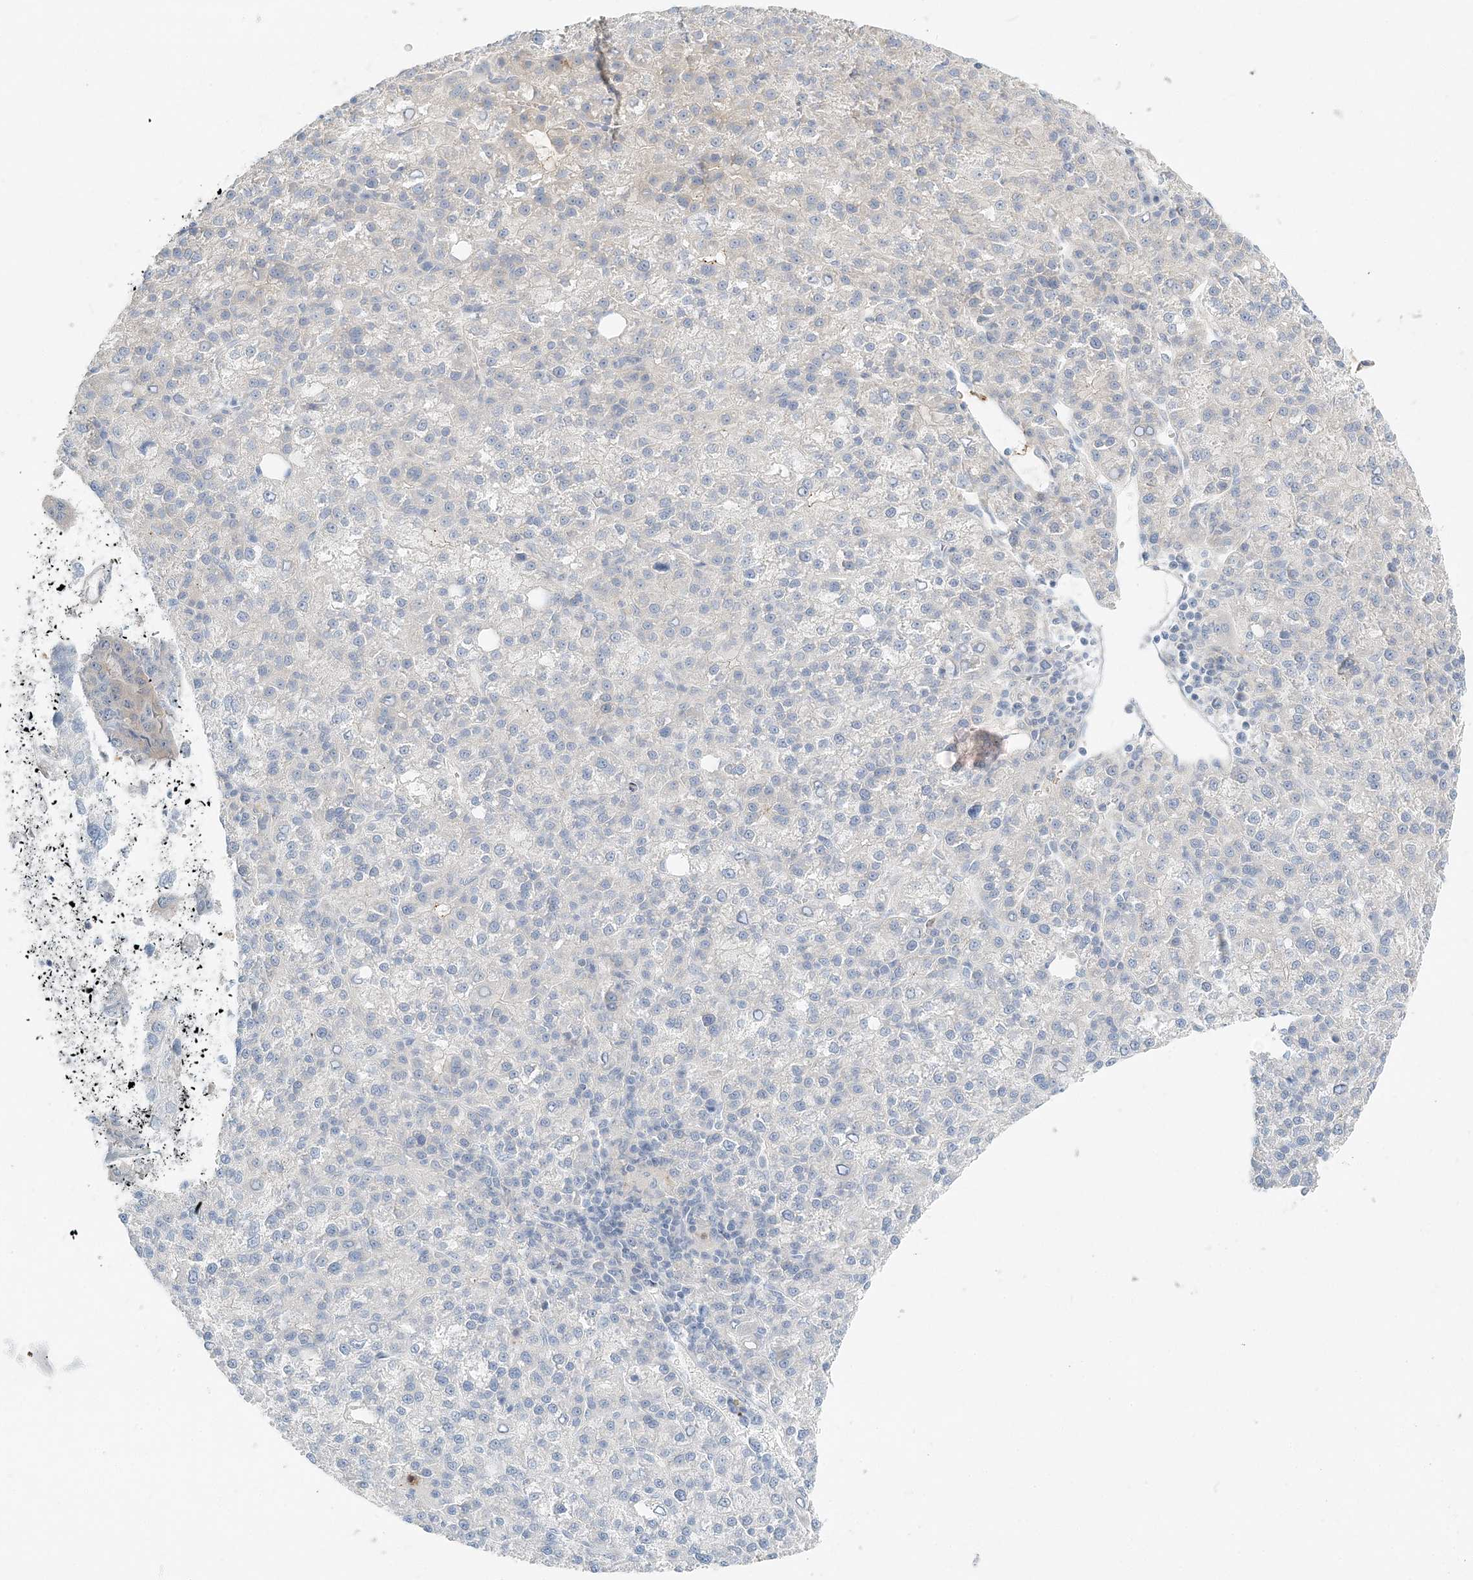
{"staining": {"intensity": "negative", "quantity": "none", "location": "none"}, "tissue": "liver cancer", "cell_type": "Tumor cells", "image_type": "cancer", "snomed": [{"axis": "morphology", "description": "Carcinoma, Hepatocellular, NOS"}, {"axis": "topography", "description": "Liver"}], "caption": "Immunohistochemistry (IHC) histopathology image of neoplastic tissue: liver hepatocellular carcinoma stained with DAB (3,3'-diaminobenzidine) demonstrates no significant protein staining in tumor cells.", "gene": "NAA11", "patient": {"sex": "female", "age": 58}}